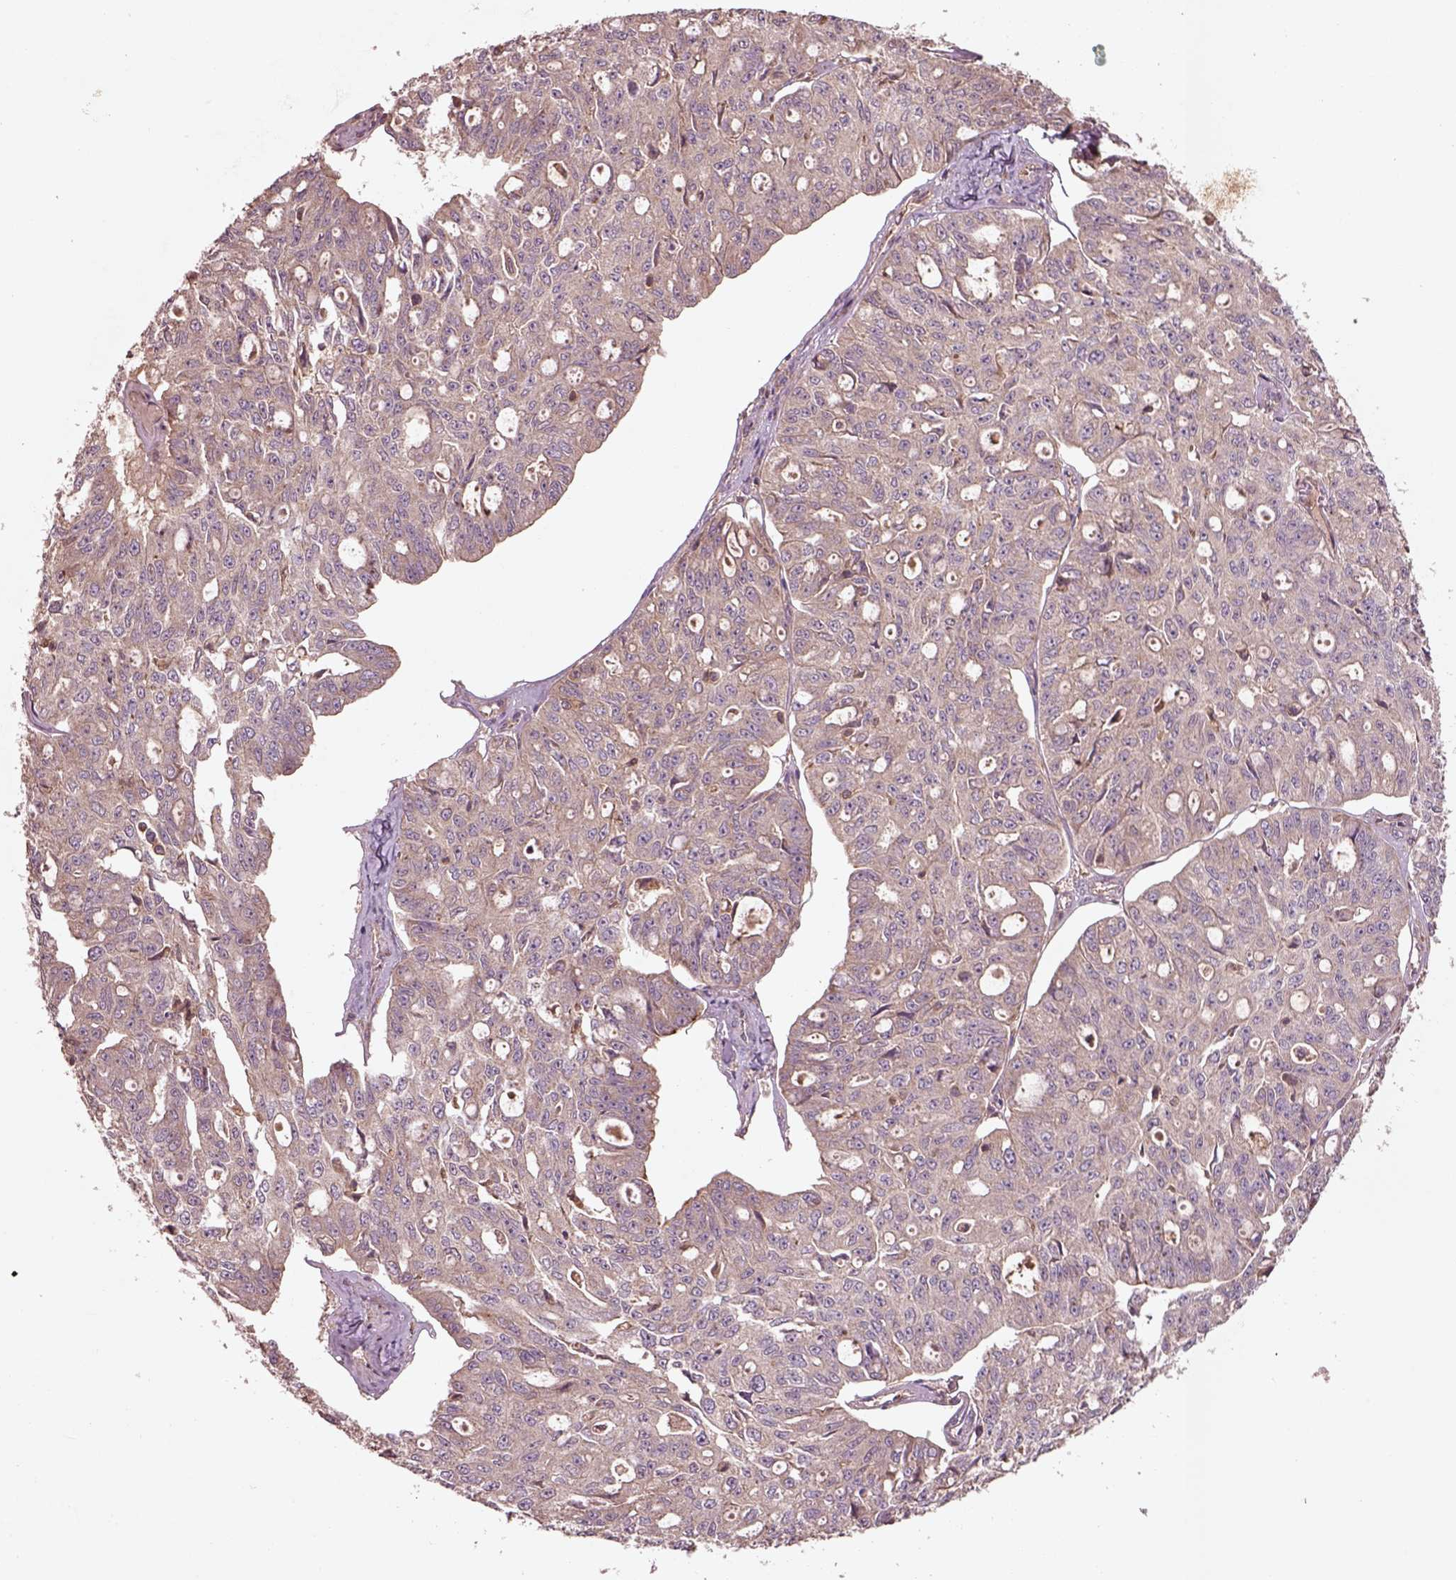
{"staining": {"intensity": "weak", "quantity": ">75%", "location": "cytoplasmic/membranous"}, "tissue": "ovarian cancer", "cell_type": "Tumor cells", "image_type": "cancer", "snomed": [{"axis": "morphology", "description": "Carcinoma, endometroid"}, {"axis": "topography", "description": "Ovary"}], "caption": "This micrograph reveals ovarian cancer (endometroid carcinoma) stained with immunohistochemistry to label a protein in brown. The cytoplasmic/membranous of tumor cells show weak positivity for the protein. Nuclei are counter-stained blue.", "gene": "TRADD", "patient": {"sex": "female", "age": 65}}